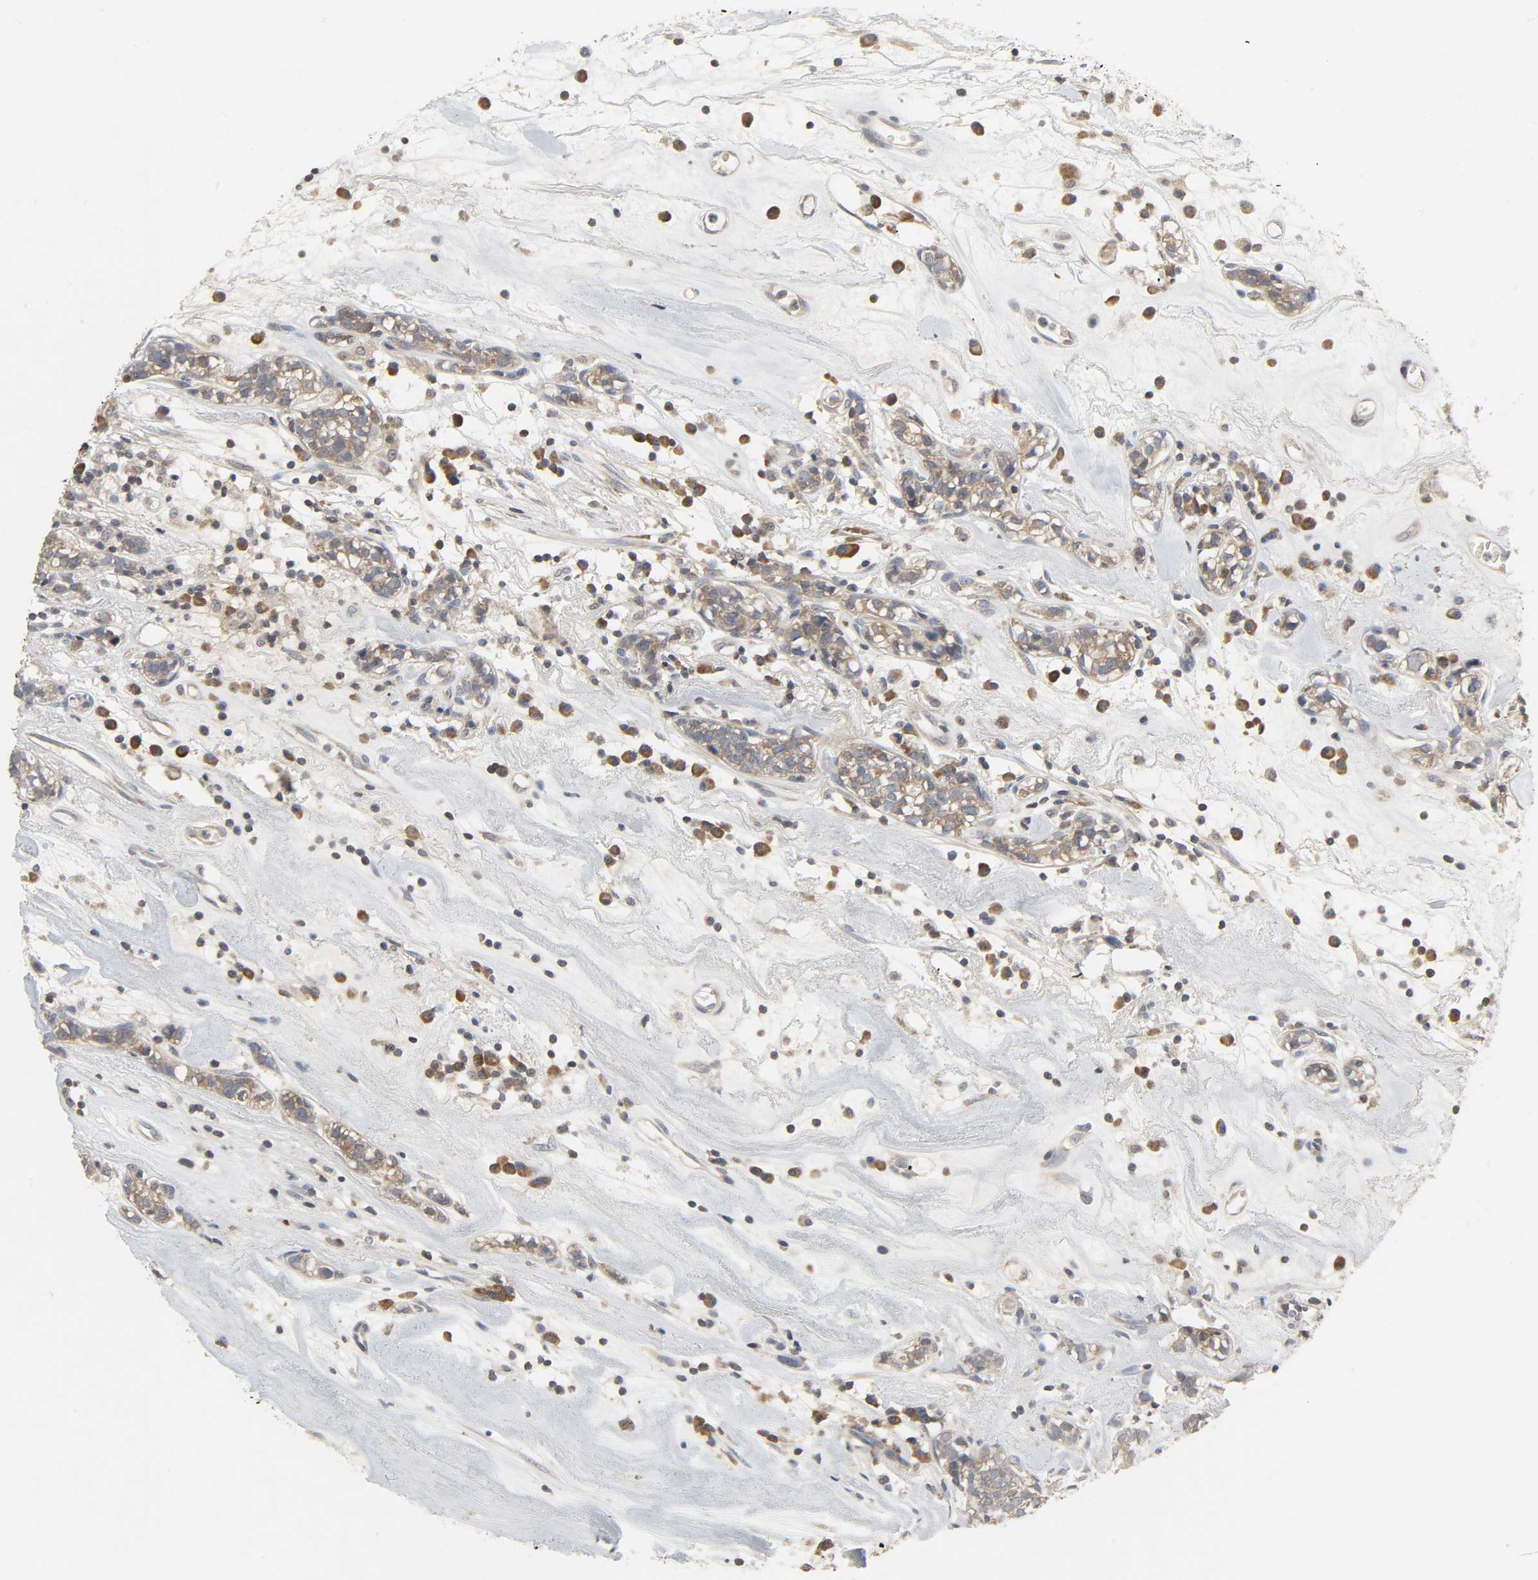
{"staining": {"intensity": "moderate", "quantity": ">75%", "location": "cytoplasmic/membranous"}, "tissue": "head and neck cancer", "cell_type": "Tumor cells", "image_type": "cancer", "snomed": [{"axis": "morphology", "description": "Adenocarcinoma, NOS"}, {"axis": "topography", "description": "Salivary gland"}, {"axis": "topography", "description": "Head-Neck"}], "caption": "Moderate cytoplasmic/membranous expression for a protein is identified in approximately >75% of tumor cells of adenocarcinoma (head and neck) using IHC.", "gene": "PLEKHA2", "patient": {"sex": "female", "age": 65}}